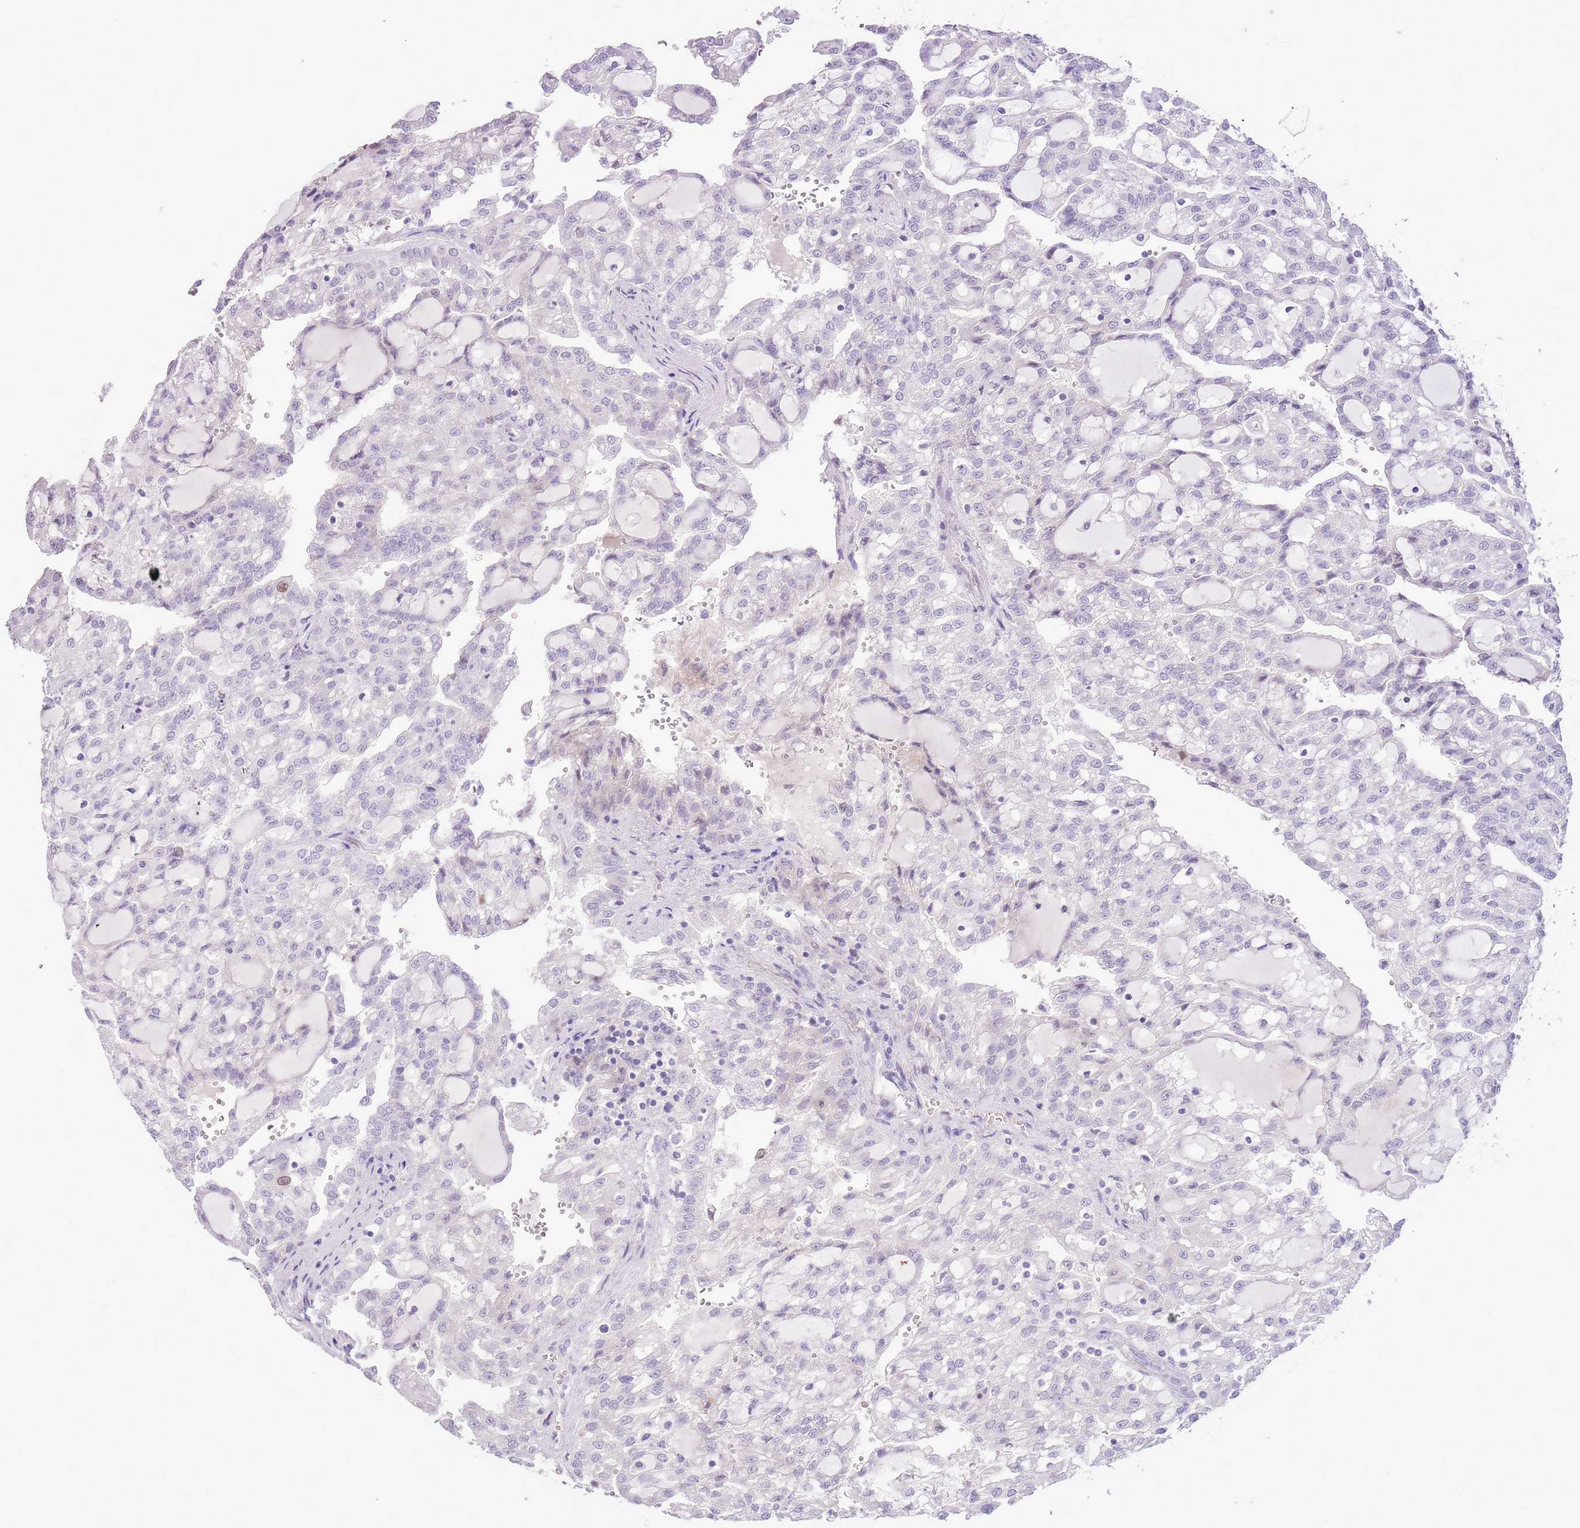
{"staining": {"intensity": "negative", "quantity": "none", "location": "none"}, "tissue": "renal cancer", "cell_type": "Tumor cells", "image_type": "cancer", "snomed": [{"axis": "morphology", "description": "Adenocarcinoma, NOS"}, {"axis": "topography", "description": "Kidney"}], "caption": "An immunohistochemistry micrograph of renal cancer is shown. There is no staining in tumor cells of renal cancer.", "gene": "GMNN", "patient": {"sex": "male", "age": 63}}